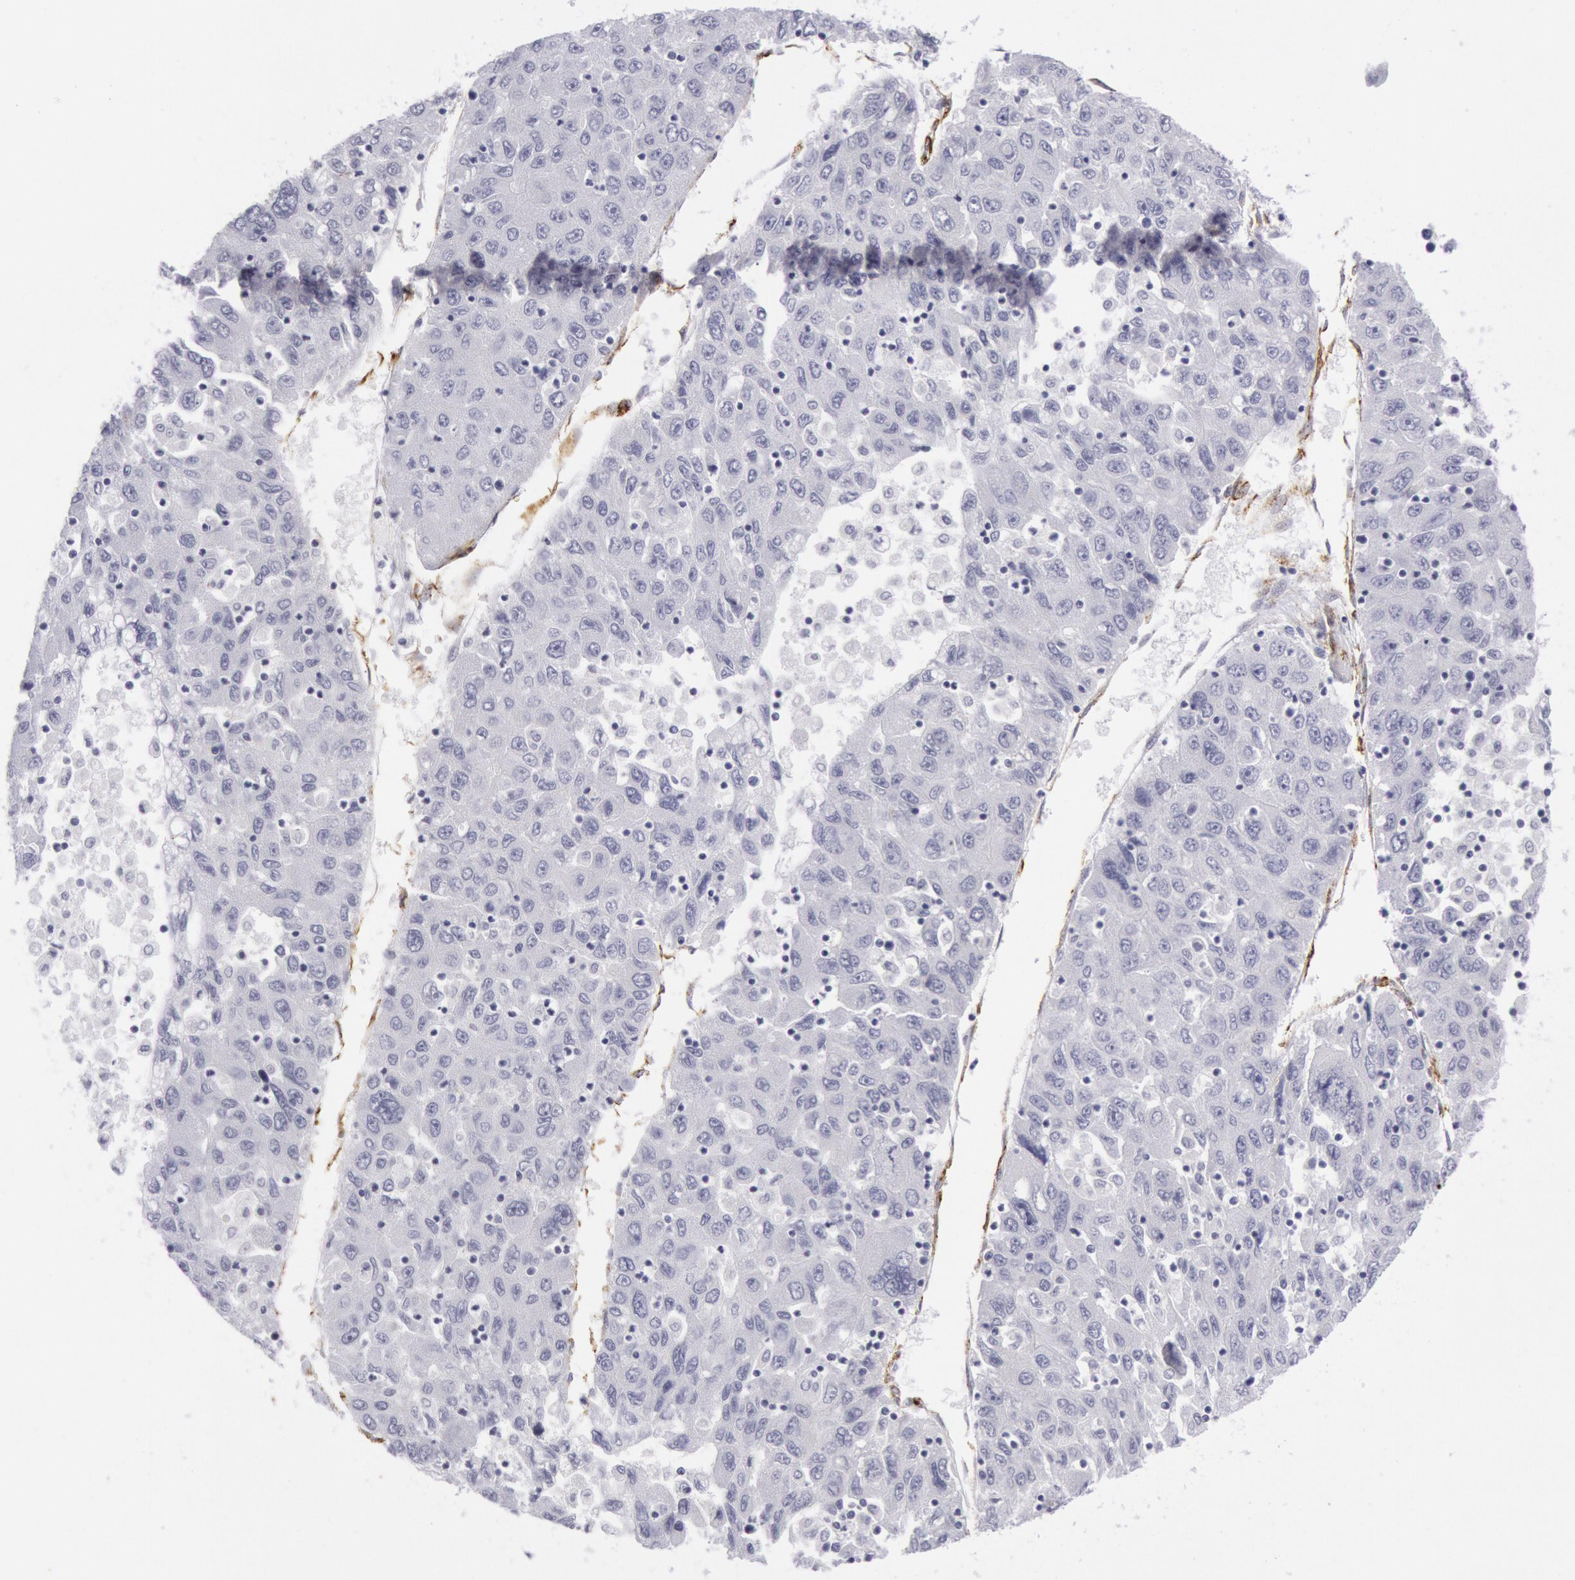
{"staining": {"intensity": "negative", "quantity": "none", "location": "none"}, "tissue": "liver cancer", "cell_type": "Tumor cells", "image_type": "cancer", "snomed": [{"axis": "morphology", "description": "Carcinoma, Hepatocellular, NOS"}, {"axis": "topography", "description": "Liver"}], "caption": "The immunohistochemistry micrograph has no significant positivity in tumor cells of liver cancer (hepatocellular carcinoma) tissue.", "gene": "CDH13", "patient": {"sex": "male", "age": 49}}